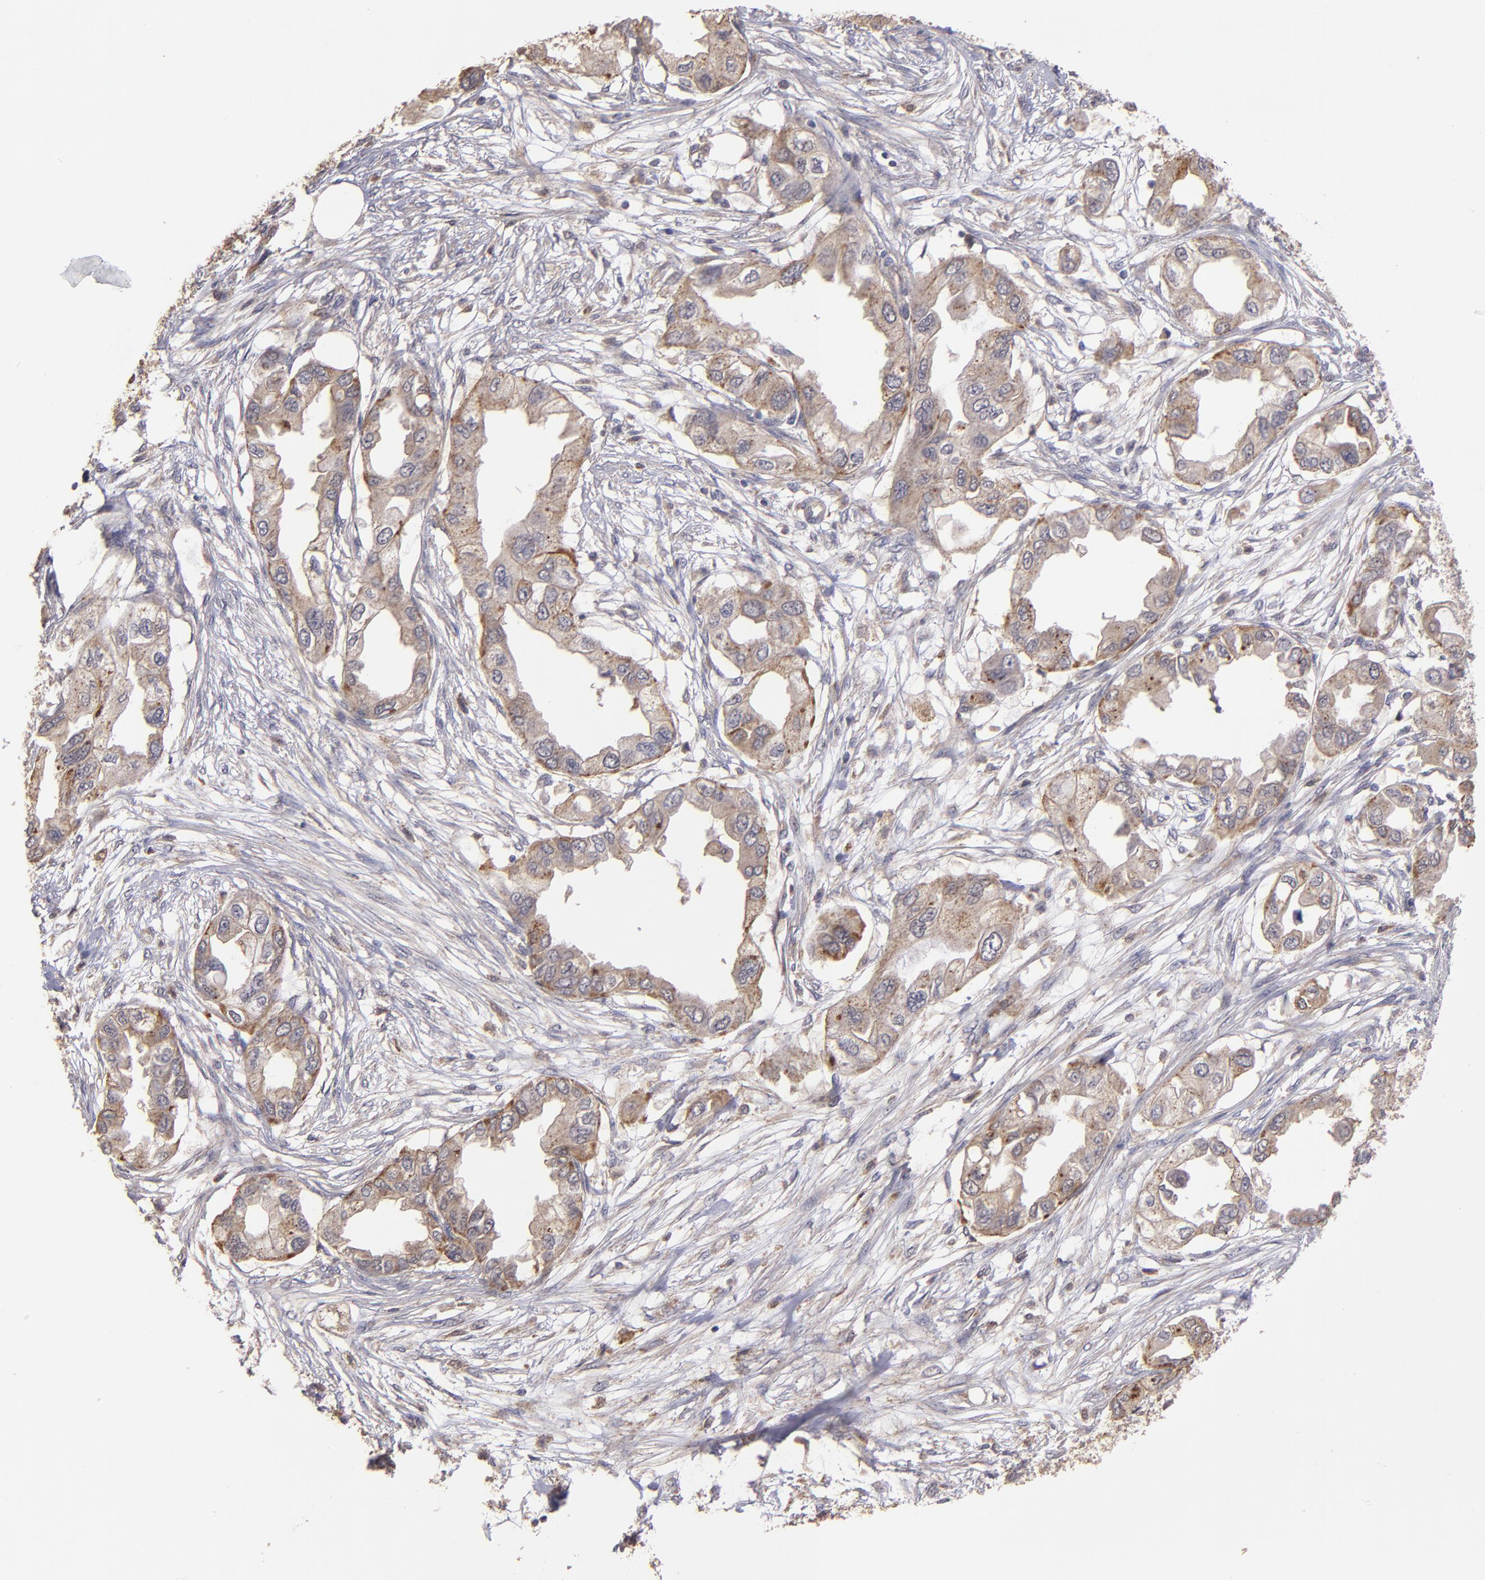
{"staining": {"intensity": "moderate", "quantity": "25%-75%", "location": "cytoplasmic/membranous"}, "tissue": "endometrial cancer", "cell_type": "Tumor cells", "image_type": "cancer", "snomed": [{"axis": "morphology", "description": "Adenocarcinoma, NOS"}, {"axis": "topography", "description": "Endometrium"}], "caption": "Immunohistochemical staining of human endometrial cancer (adenocarcinoma) displays medium levels of moderate cytoplasmic/membranous positivity in about 25%-75% of tumor cells.", "gene": "SIPA1L1", "patient": {"sex": "female", "age": 67}}